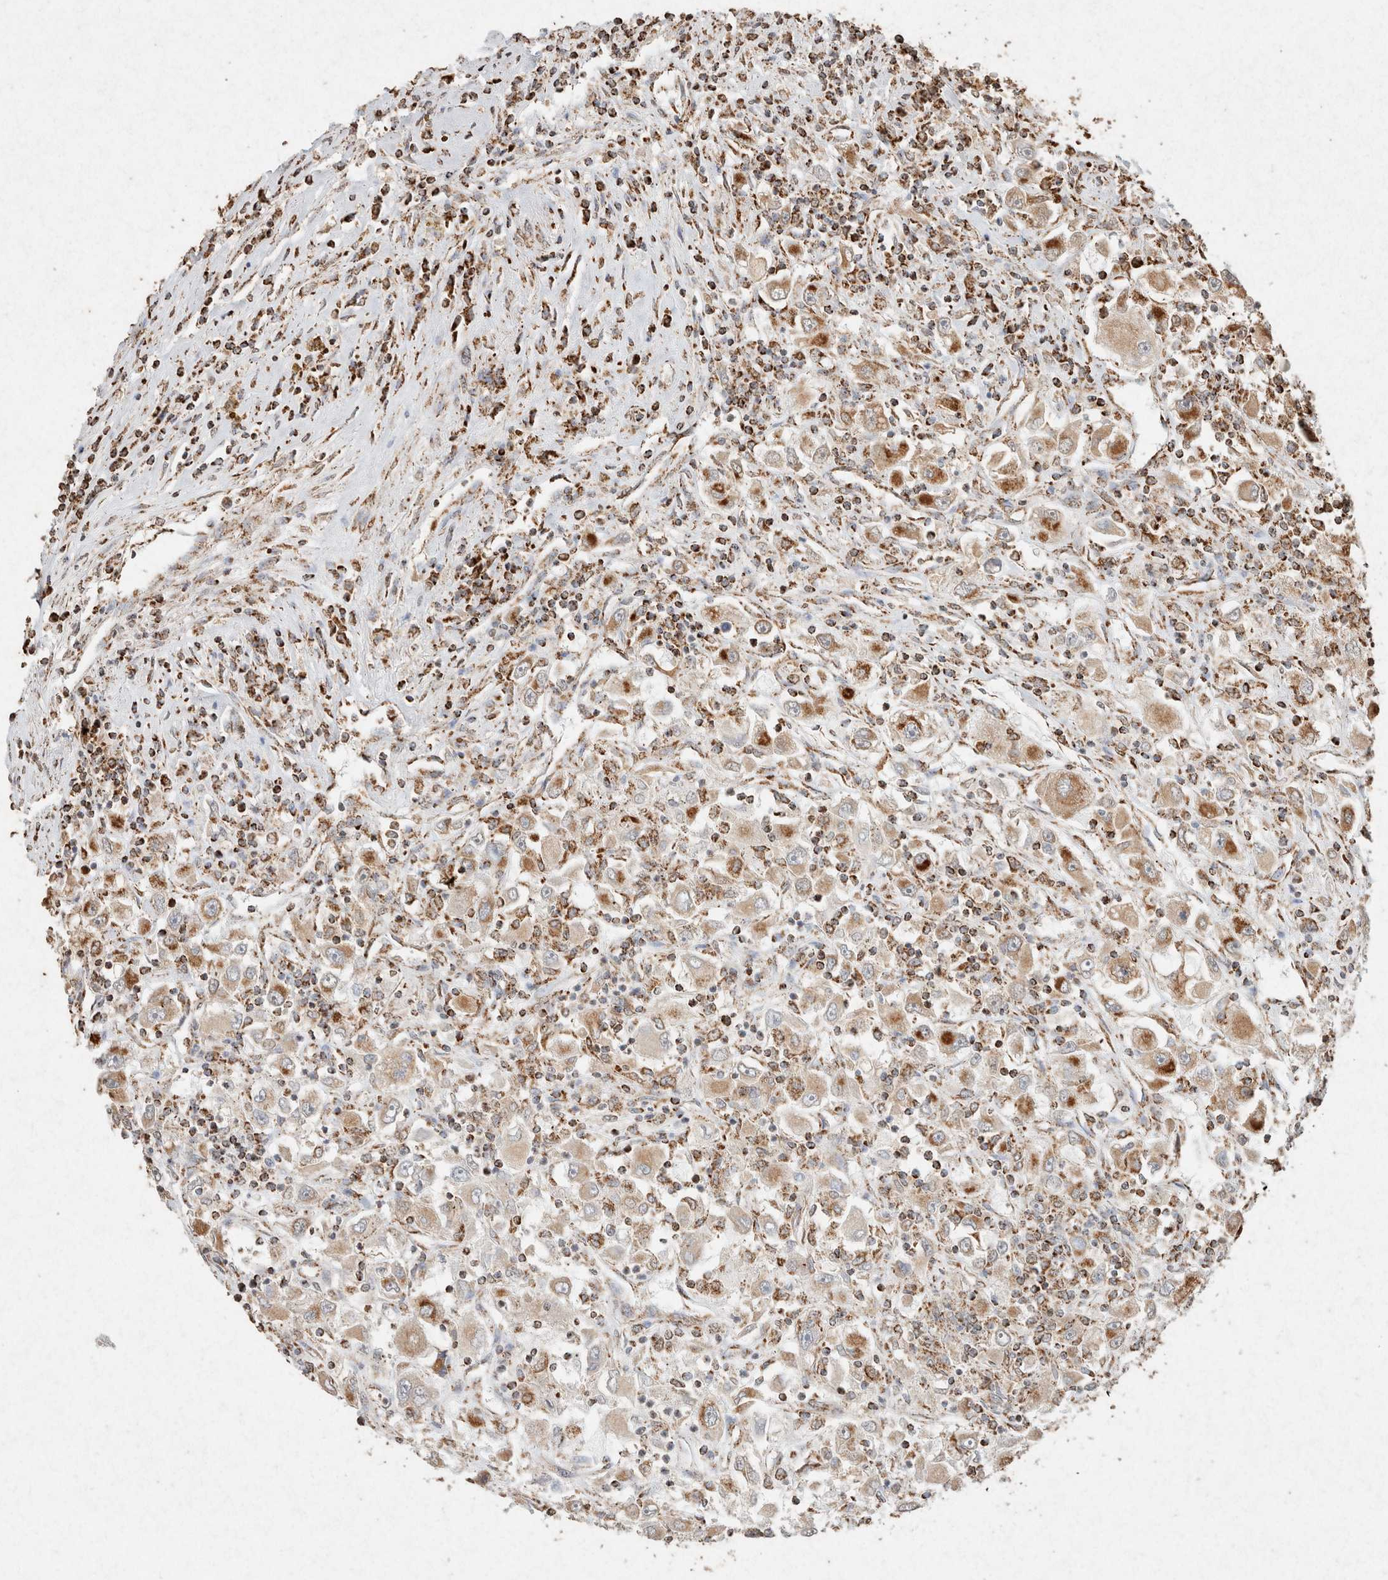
{"staining": {"intensity": "moderate", "quantity": ">75%", "location": "cytoplasmic/membranous"}, "tissue": "renal cancer", "cell_type": "Tumor cells", "image_type": "cancer", "snomed": [{"axis": "morphology", "description": "Adenocarcinoma, NOS"}, {"axis": "topography", "description": "Kidney"}], "caption": "Immunohistochemistry (IHC) micrograph of adenocarcinoma (renal) stained for a protein (brown), which demonstrates medium levels of moderate cytoplasmic/membranous expression in about >75% of tumor cells.", "gene": "SDC2", "patient": {"sex": "female", "age": 52}}